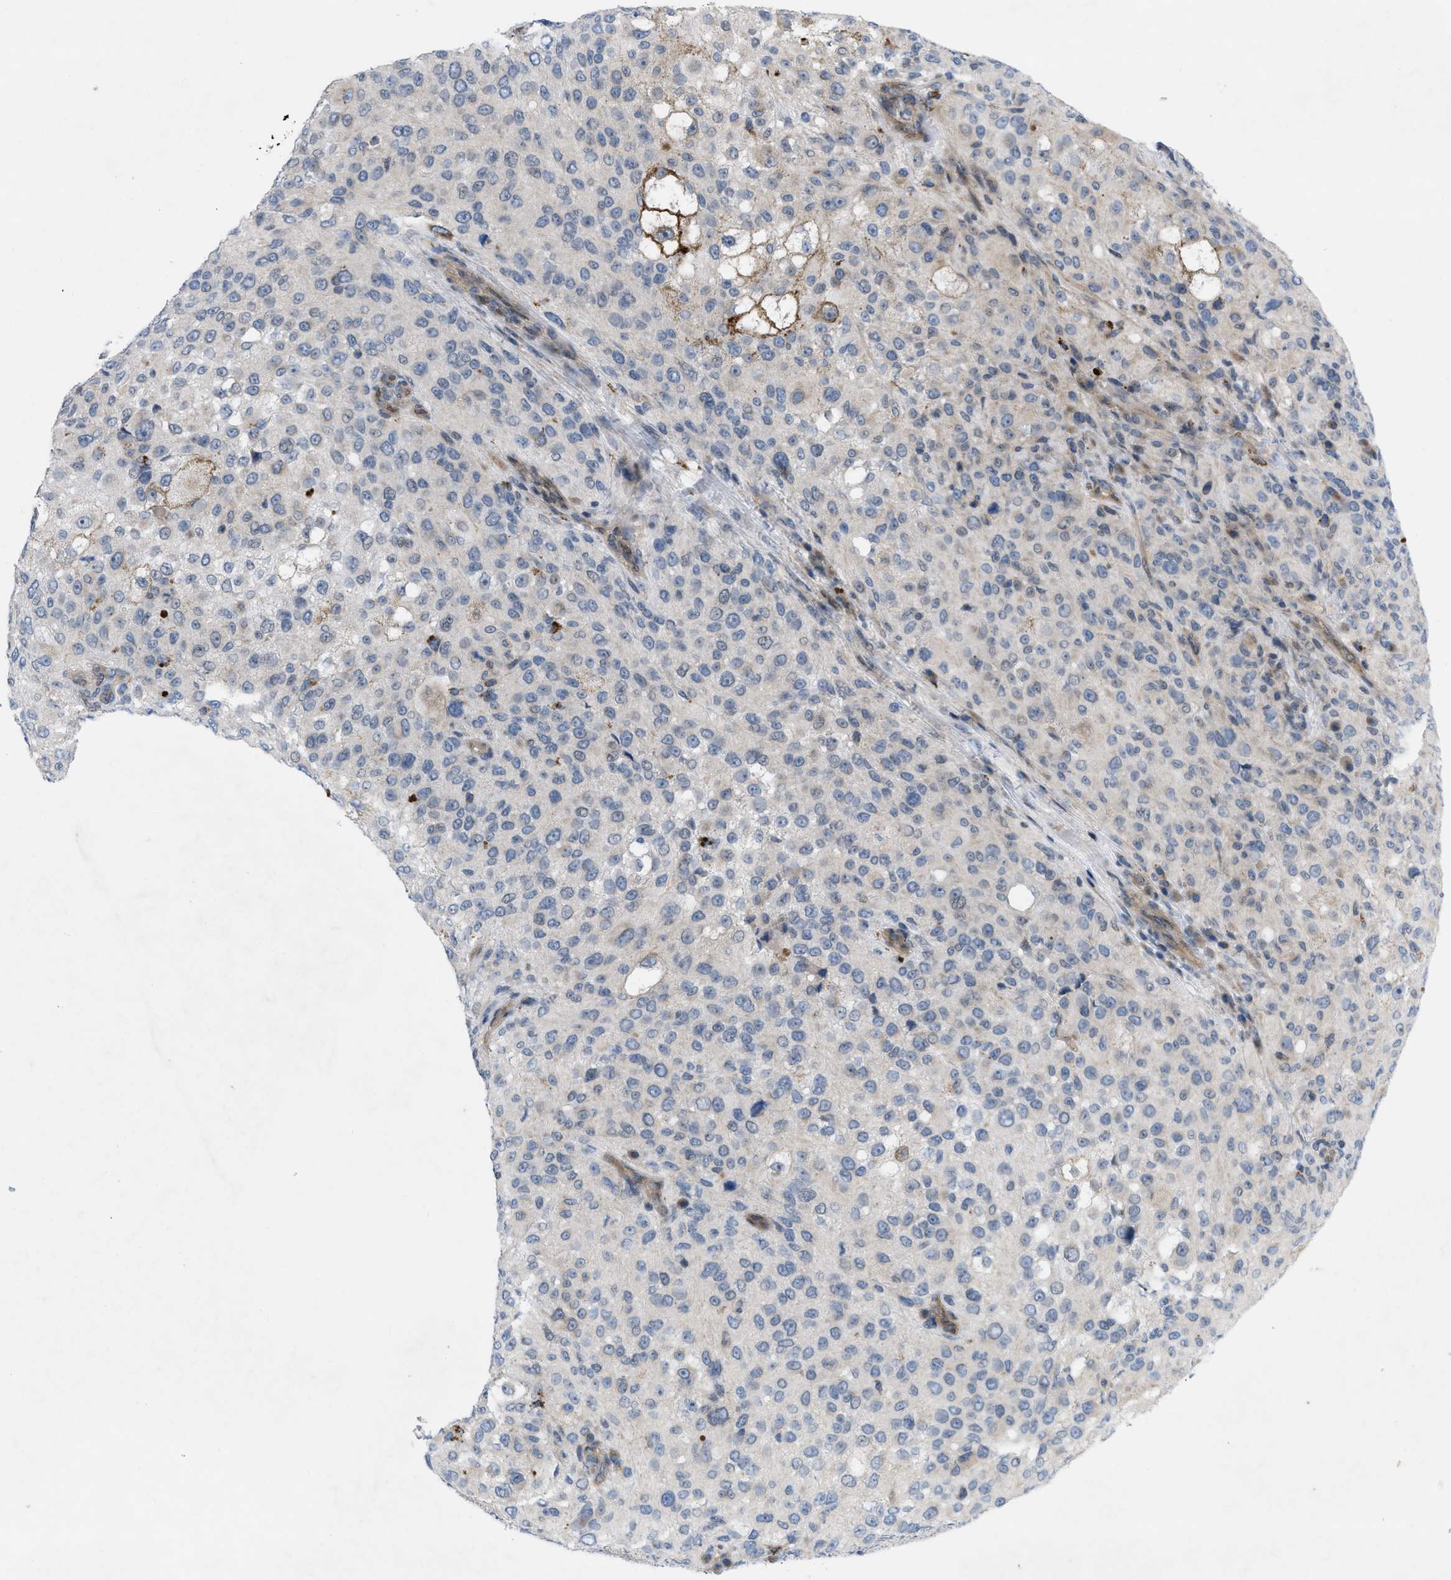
{"staining": {"intensity": "negative", "quantity": "none", "location": "none"}, "tissue": "melanoma", "cell_type": "Tumor cells", "image_type": "cancer", "snomed": [{"axis": "morphology", "description": "Necrosis, NOS"}, {"axis": "morphology", "description": "Malignant melanoma, NOS"}, {"axis": "topography", "description": "Skin"}], "caption": "IHC photomicrograph of human melanoma stained for a protein (brown), which exhibits no expression in tumor cells.", "gene": "NDEL1", "patient": {"sex": "female", "age": 87}}